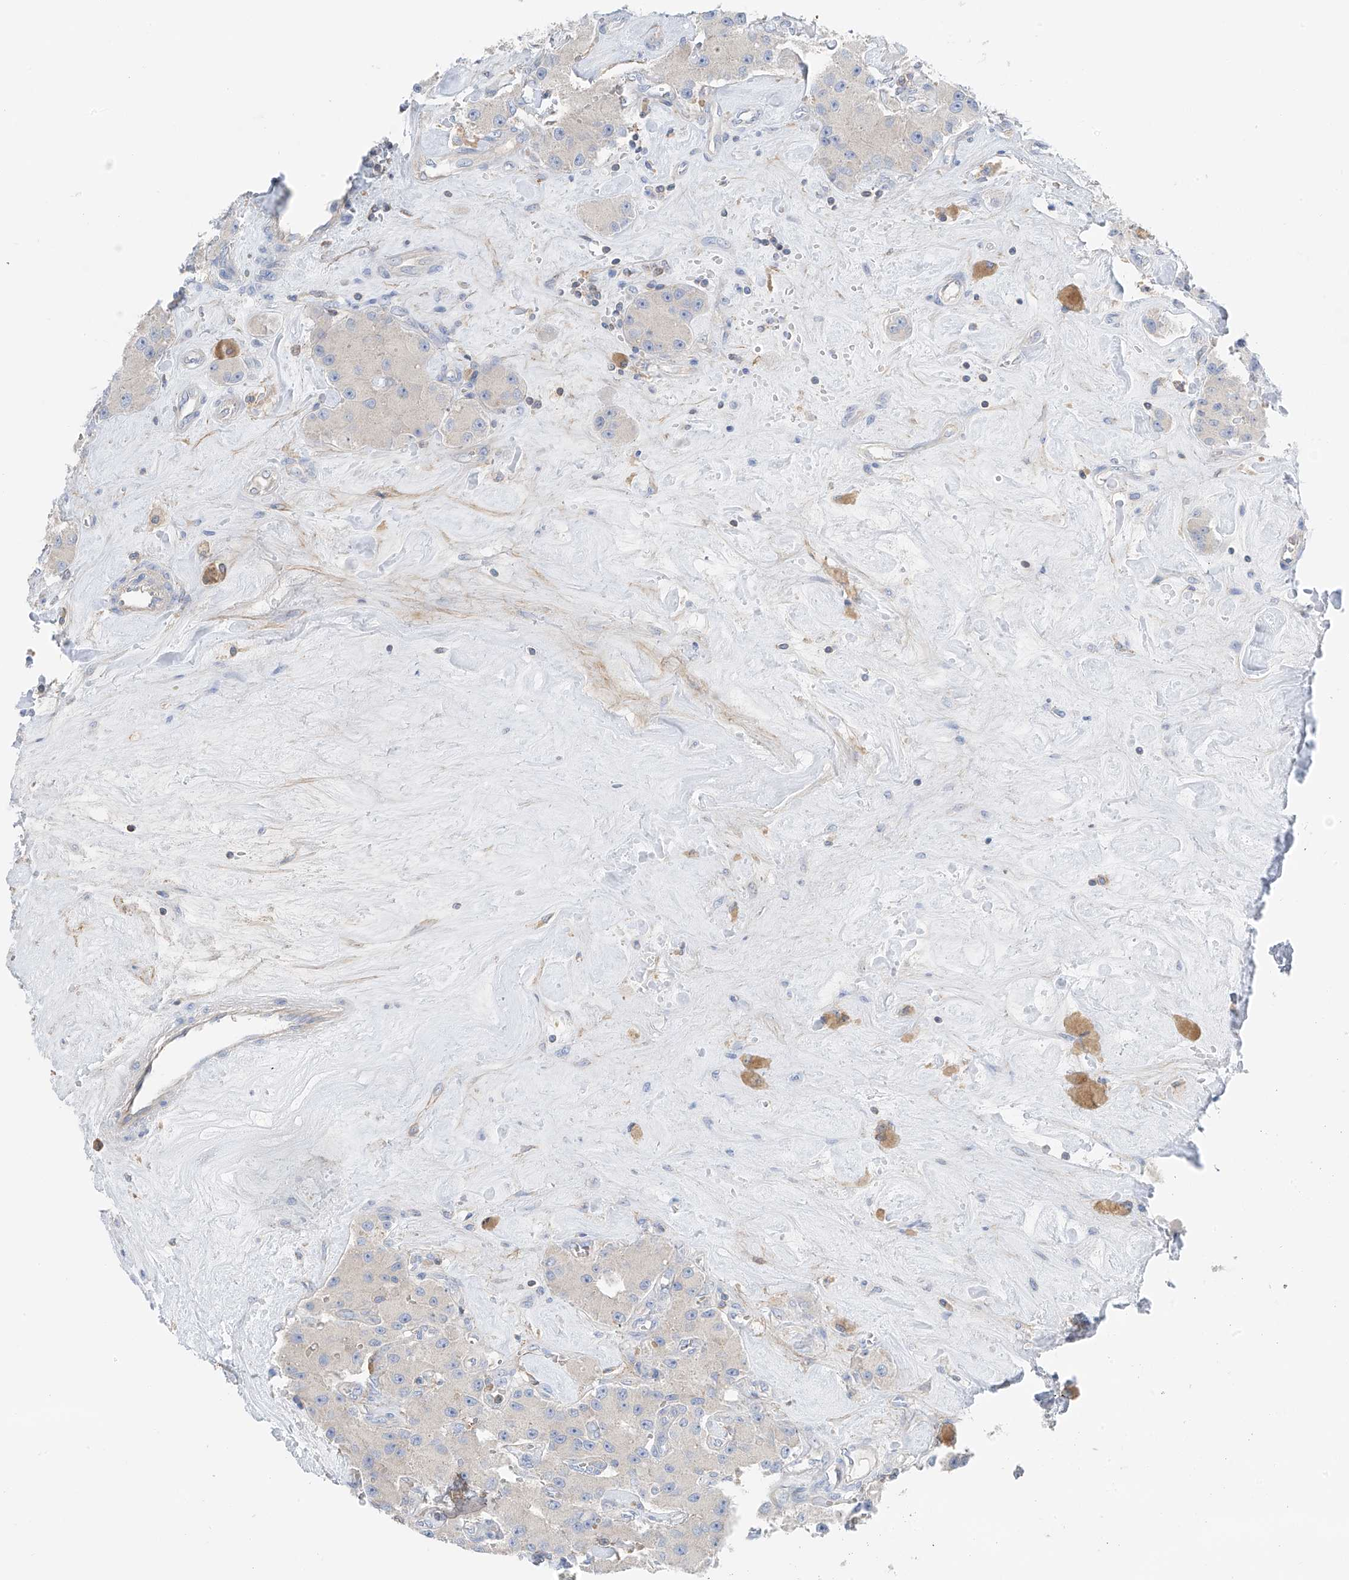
{"staining": {"intensity": "negative", "quantity": "none", "location": "none"}, "tissue": "carcinoid", "cell_type": "Tumor cells", "image_type": "cancer", "snomed": [{"axis": "morphology", "description": "Carcinoid, malignant, NOS"}, {"axis": "topography", "description": "Pancreas"}], "caption": "The photomicrograph reveals no significant staining in tumor cells of carcinoid (malignant).", "gene": "NALCN", "patient": {"sex": "male", "age": 41}}